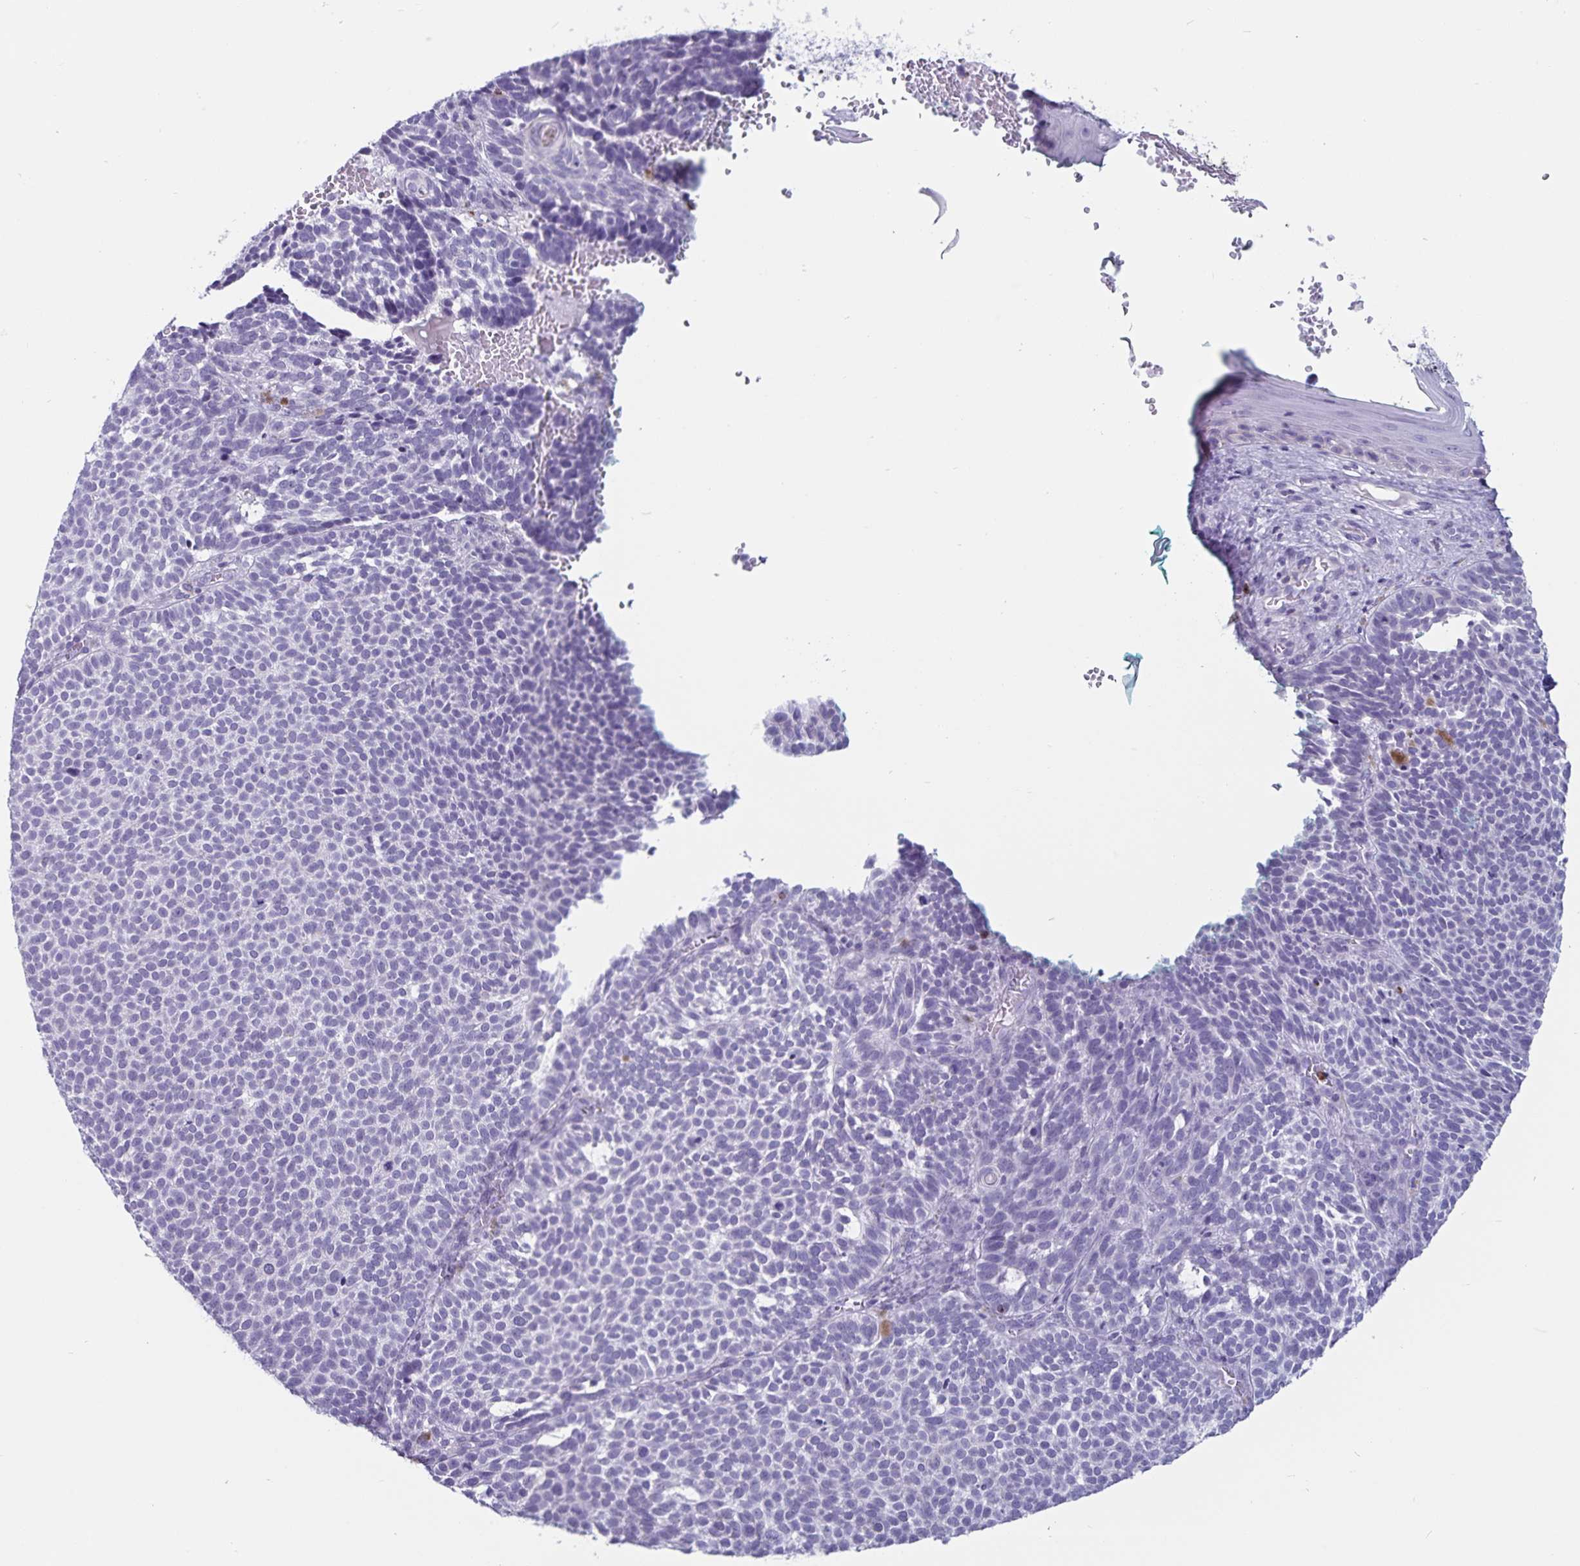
{"staining": {"intensity": "negative", "quantity": "none", "location": "none"}, "tissue": "skin cancer", "cell_type": "Tumor cells", "image_type": "cancer", "snomed": [{"axis": "morphology", "description": "Basal cell carcinoma"}, {"axis": "topography", "description": "Skin"}], "caption": "Skin cancer (basal cell carcinoma) stained for a protein using IHC displays no staining tumor cells.", "gene": "GNLY", "patient": {"sex": "male", "age": 63}}